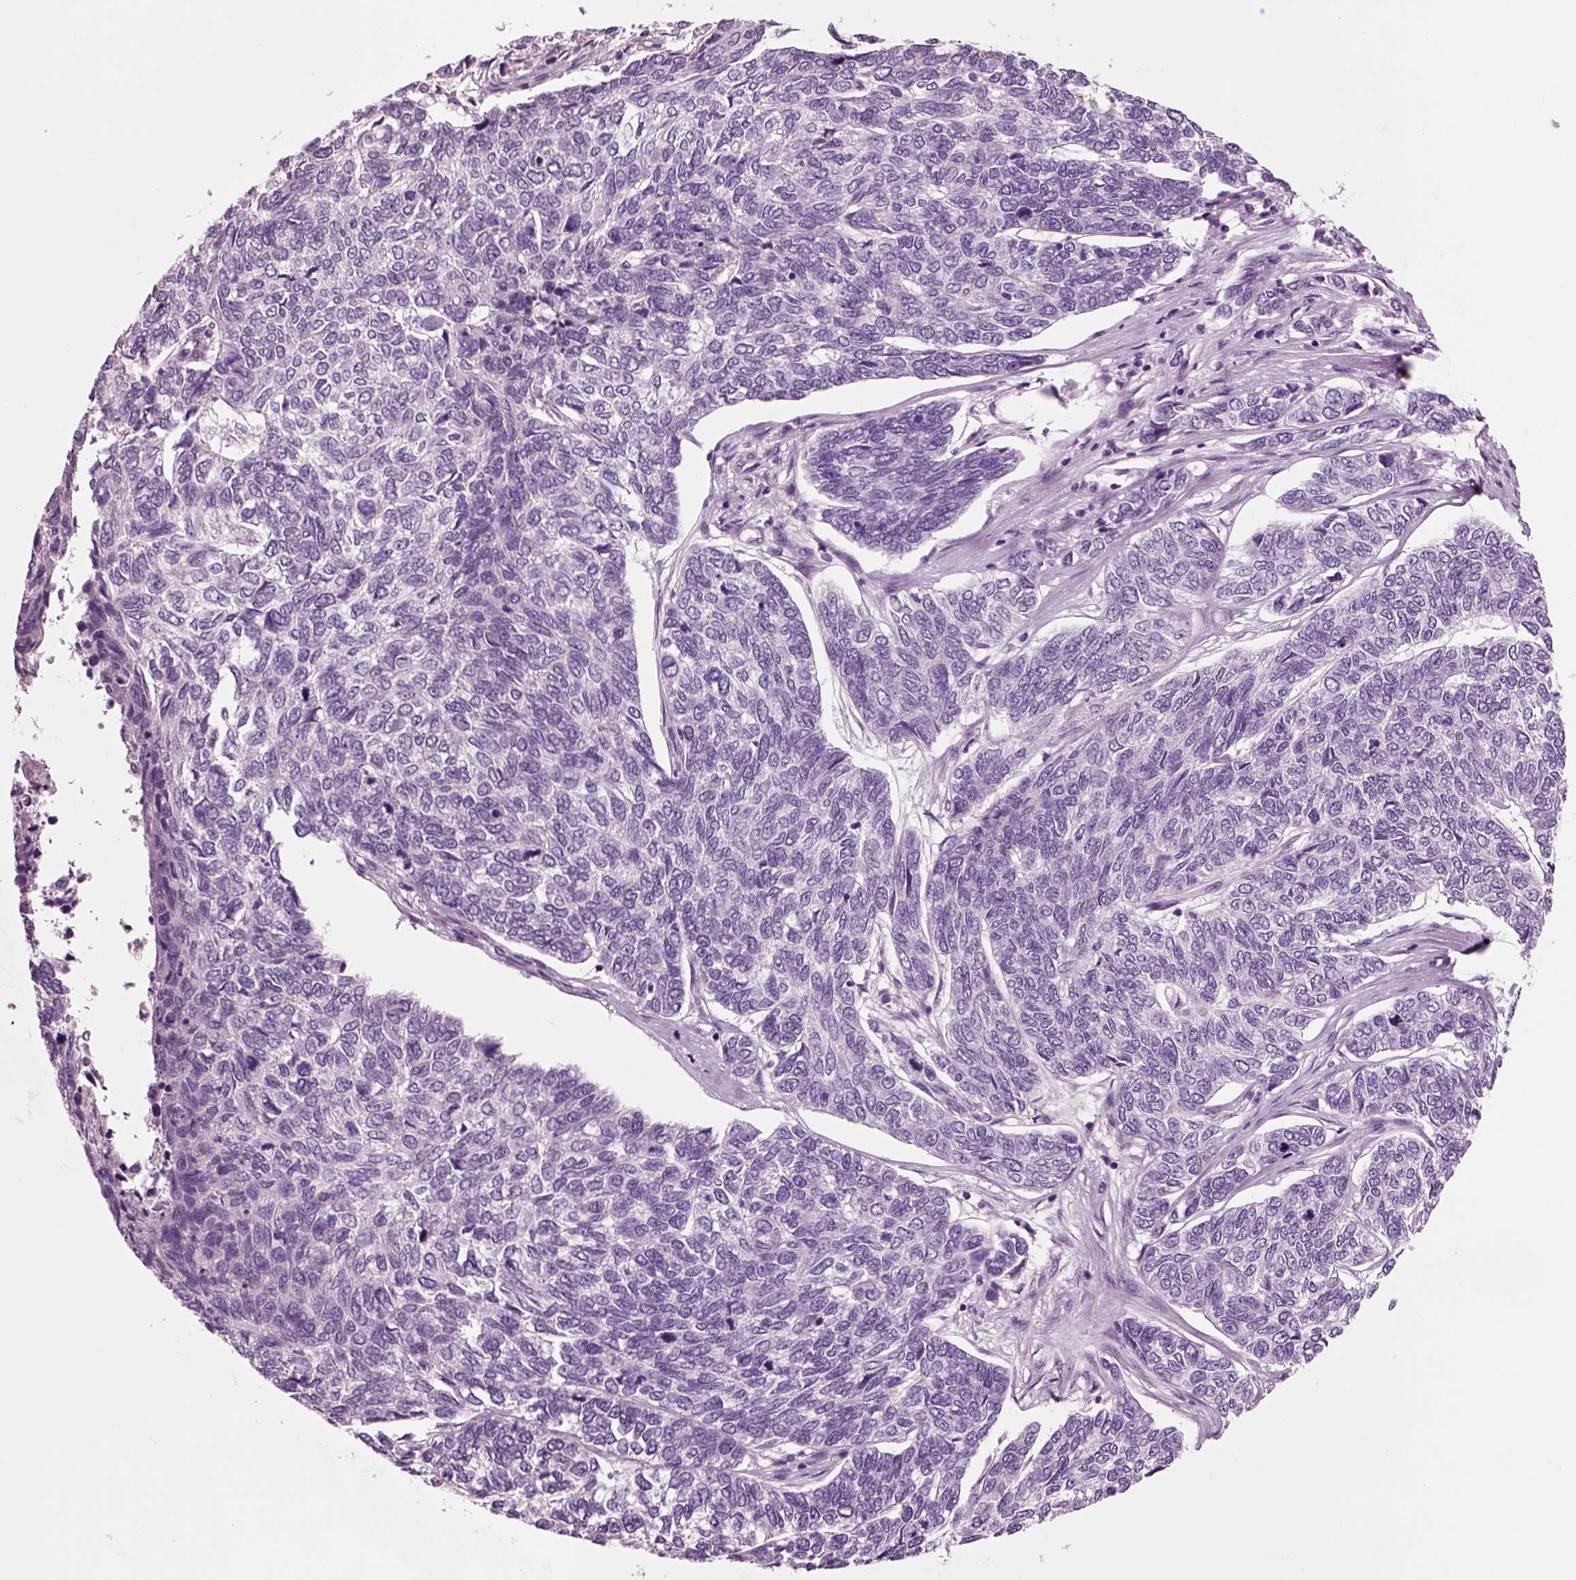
{"staining": {"intensity": "negative", "quantity": "none", "location": "none"}, "tissue": "skin cancer", "cell_type": "Tumor cells", "image_type": "cancer", "snomed": [{"axis": "morphology", "description": "Basal cell carcinoma"}, {"axis": "topography", "description": "Skin"}], "caption": "The histopathology image shows no staining of tumor cells in basal cell carcinoma (skin).", "gene": "CHGB", "patient": {"sex": "female", "age": 65}}